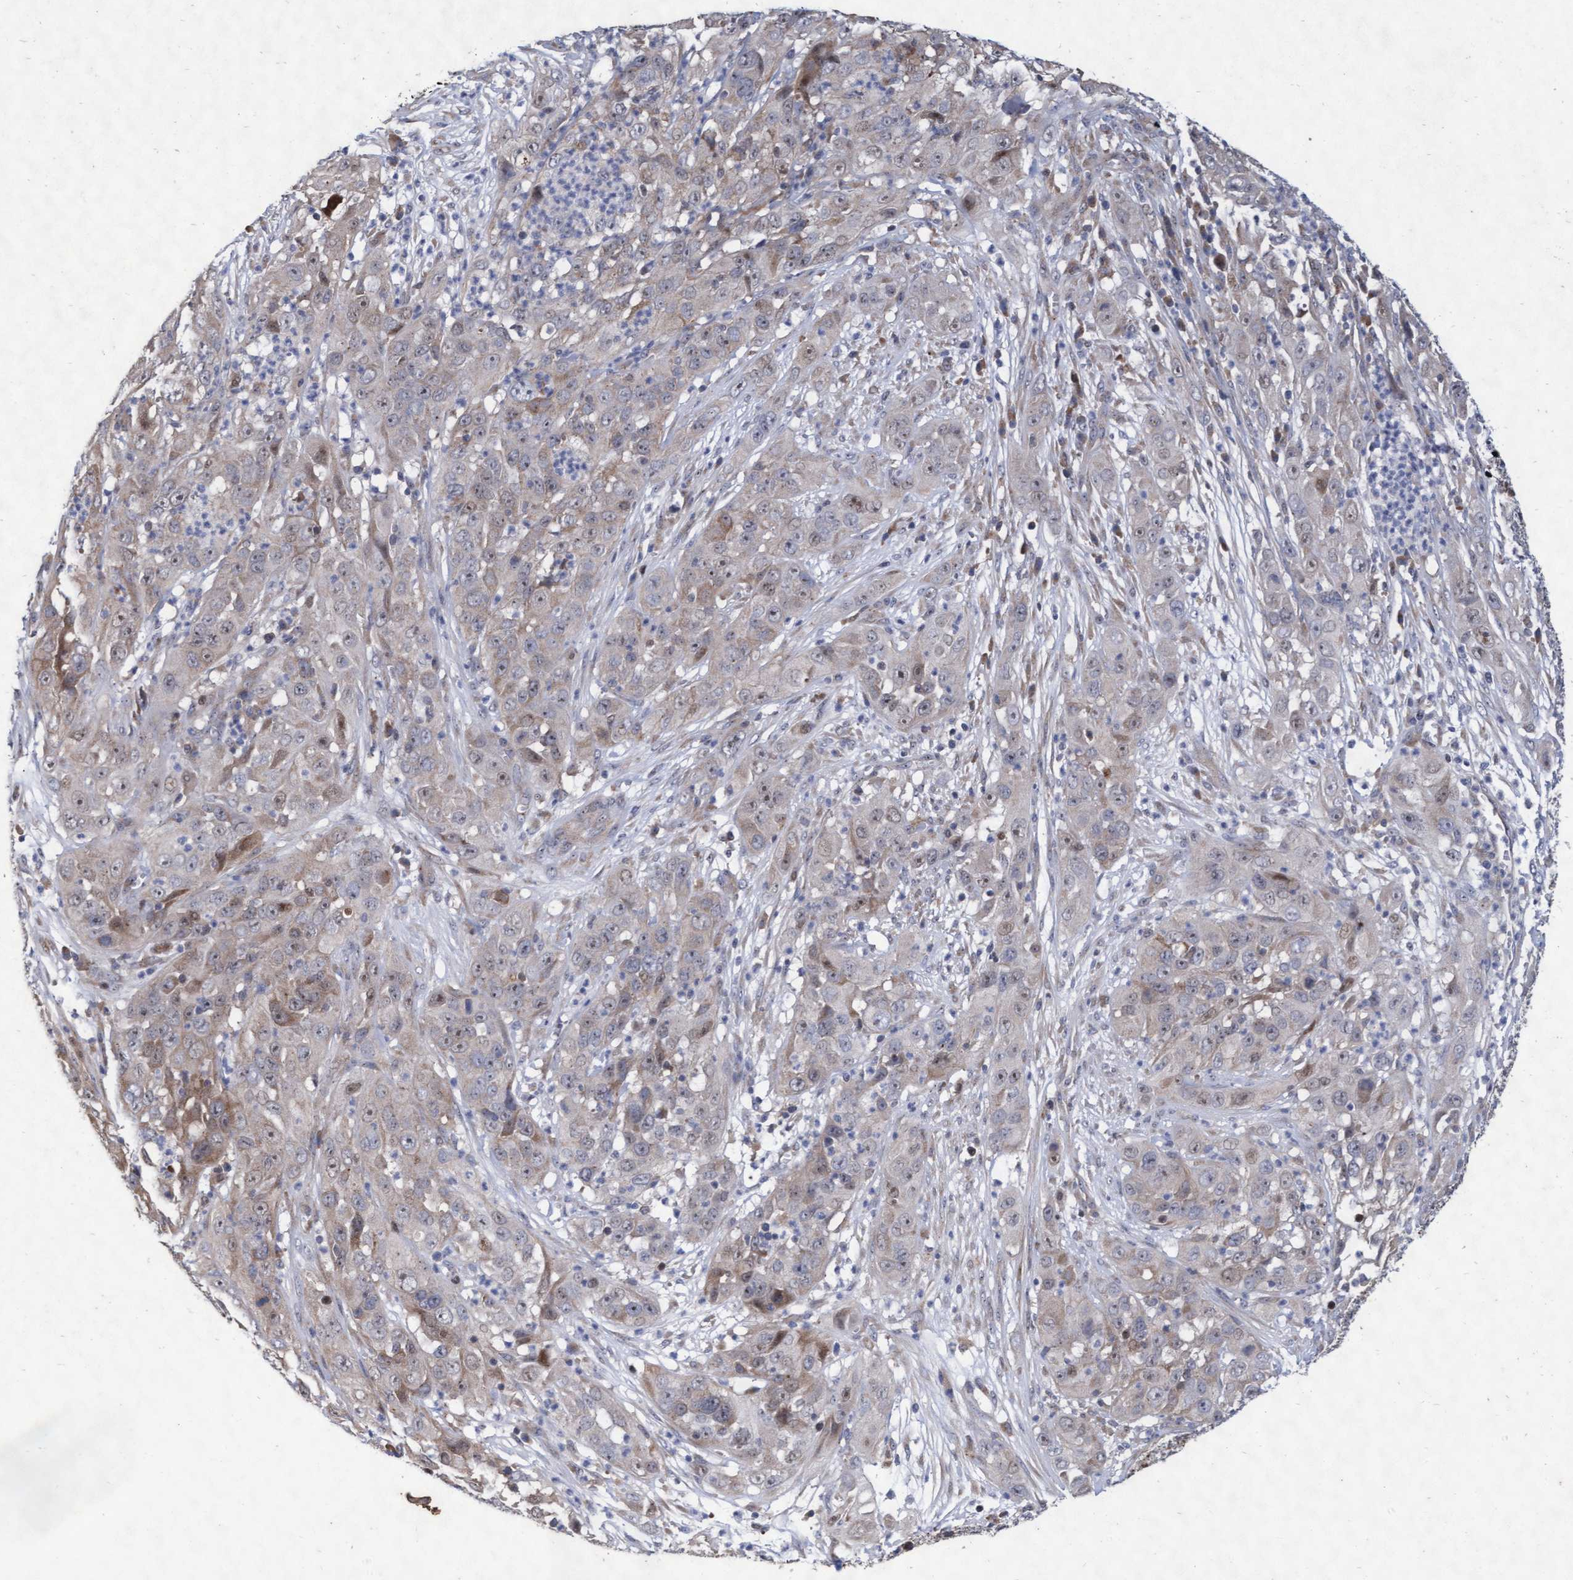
{"staining": {"intensity": "weak", "quantity": "25%-75%", "location": "cytoplasmic/membranous"}, "tissue": "cervical cancer", "cell_type": "Tumor cells", "image_type": "cancer", "snomed": [{"axis": "morphology", "description": "Squamous cell carcinoma, NOS"}, {"axis": "topography", "description": "Cervix"}], "caption": "DAB (3,3'-diaminobenzidine) immunohistochemical staining of cervical cancer (squamous cell carcinoma) demonstrates weak cytoplasmic/membranous protein staining in about 25%-75% of tumor cells.", "gene": "ABCF2", "patient": {"sex": "female", "age": 32}}